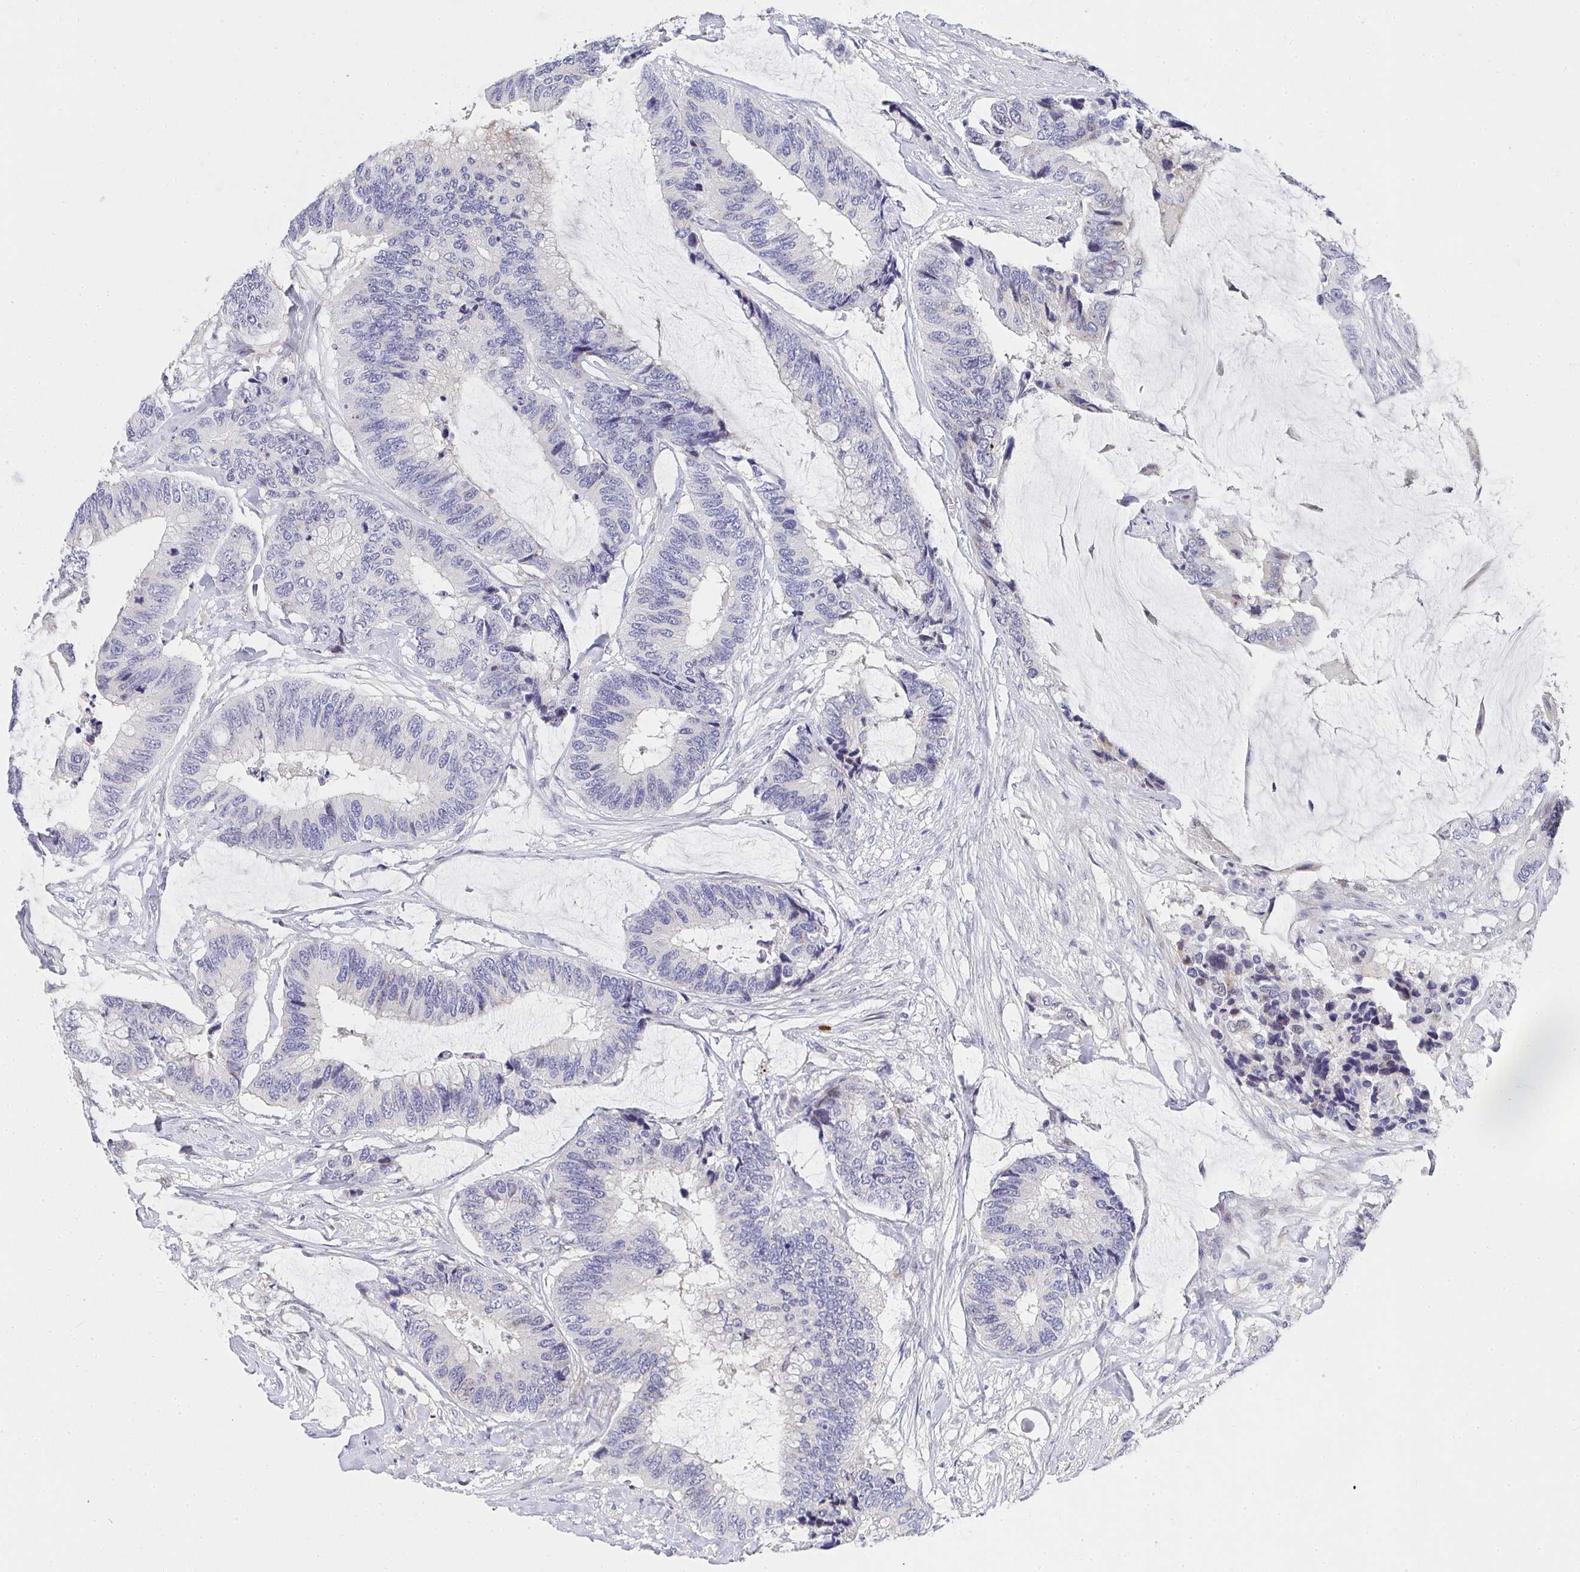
{"staining": {"intensity": "negative", "quantity": "none", "location": "none"}, "tissue": "colorectal cancer", "cell_type": "Tumor cells", "image_type": "cancer", "snomed": [{"axis": "morphology", "description": "Adenocarcinoma, NOS"}, {"axis": "topography", "description": "Rectum"}], "caption": "Immunohistochemistry histopathology image of colorectal cancer stained for a protein (brown), which demonstrates no expression in tumor cells. (DAB IHC visualized using brightfield microscopy, high magnification).", "gene": "ZIC3", "patient": {"sex": "female", "age": 59}}